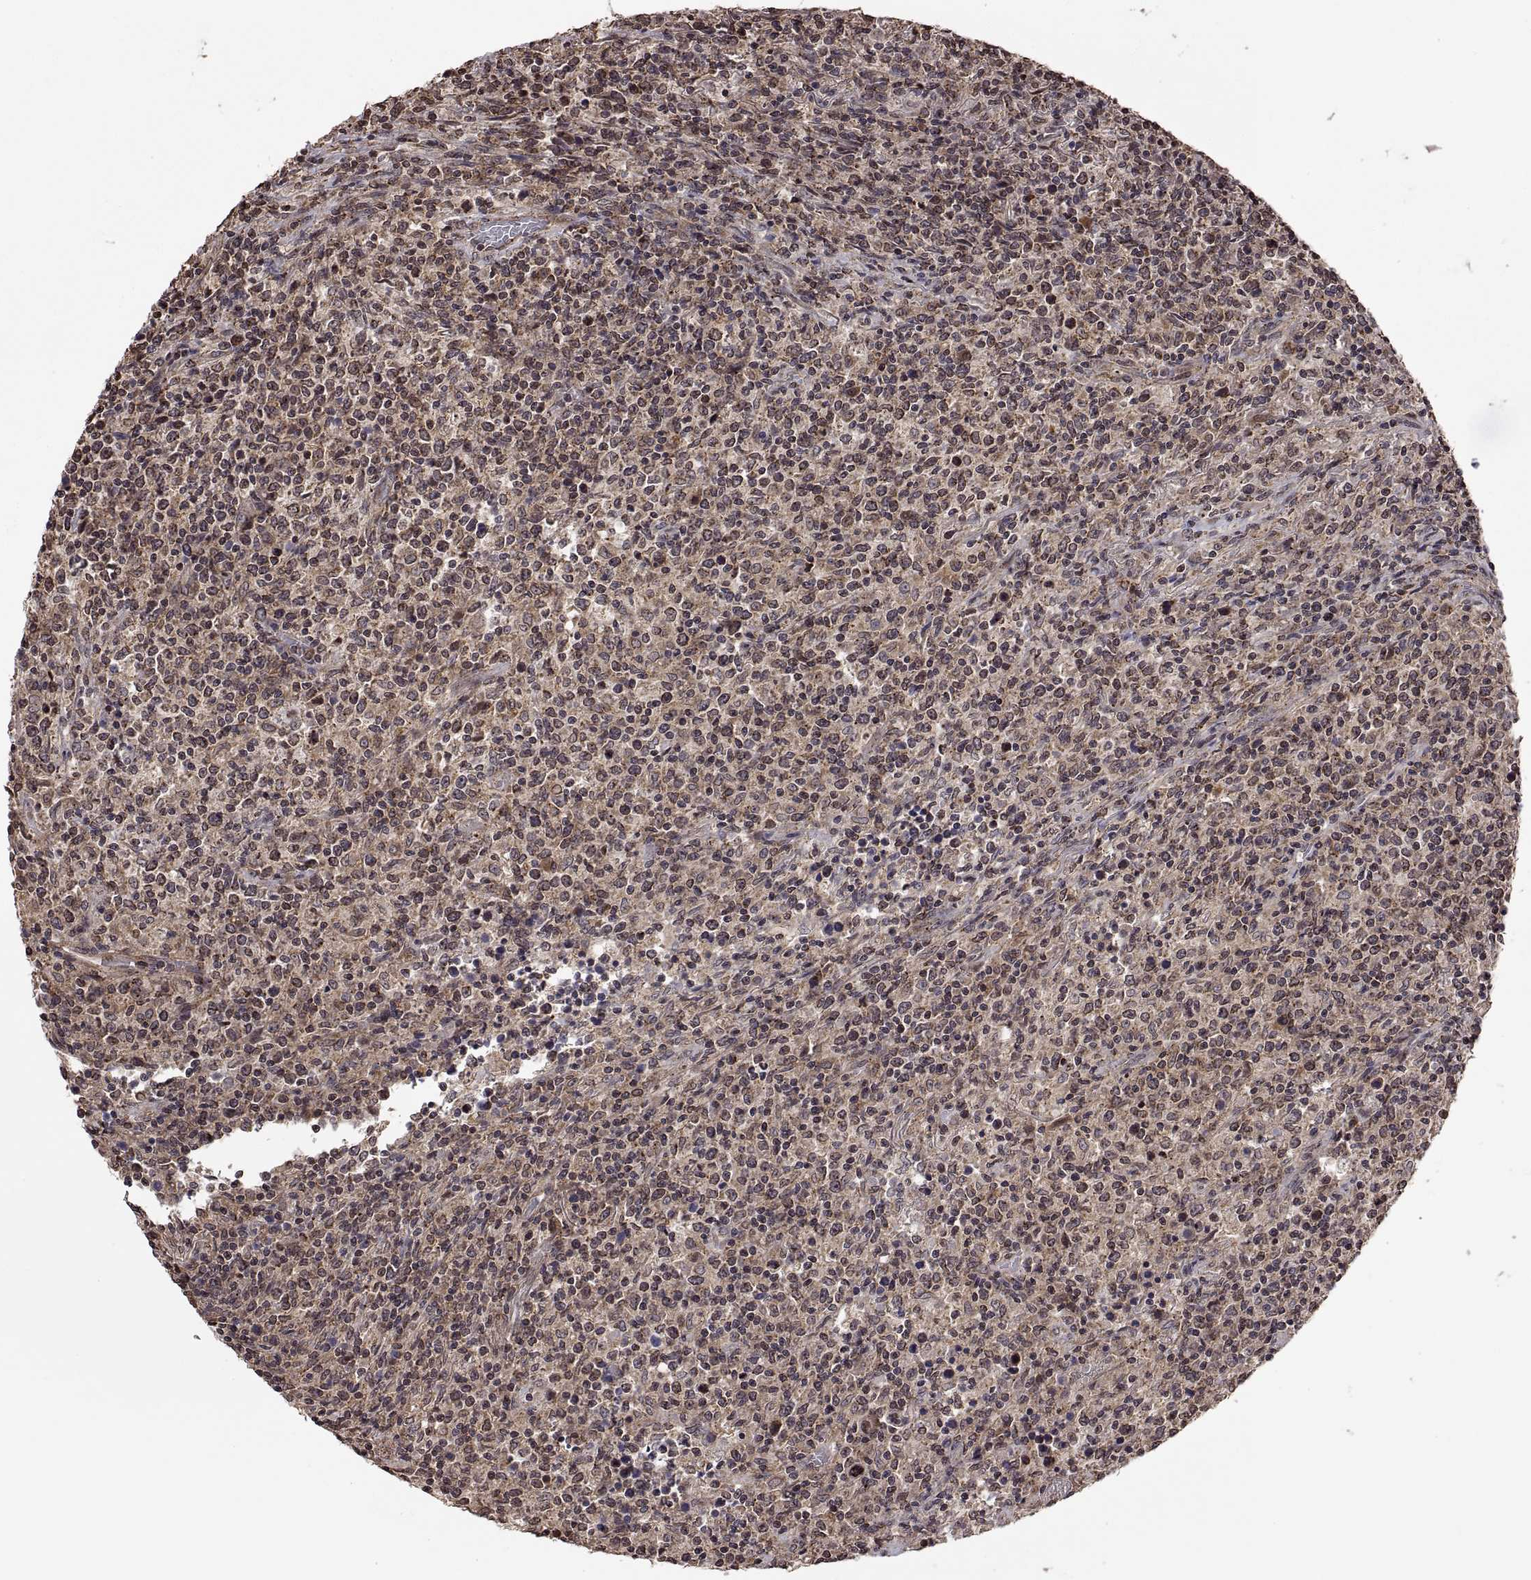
{"staining": {"intensity": "negative", "quantity": "none", "location": "none"}, "tissue": "lymphoma", "cell_type": "Tumor cells", "image_type": "cancer", "snomed": [{"axis": "morphology", "description": "Malignant lymphoma, non-Hodgkin's type, High grade"}, {"axis": "topography", "description": "Lung"}], "caption": "Histopathology image shows no protein positivity in tumor cells of malignant lymphoma, non-Hodgkin's type (high-grade) tissue.", "gene": "ZNRF2", "patient": {"sex": "male", "age": 79}}